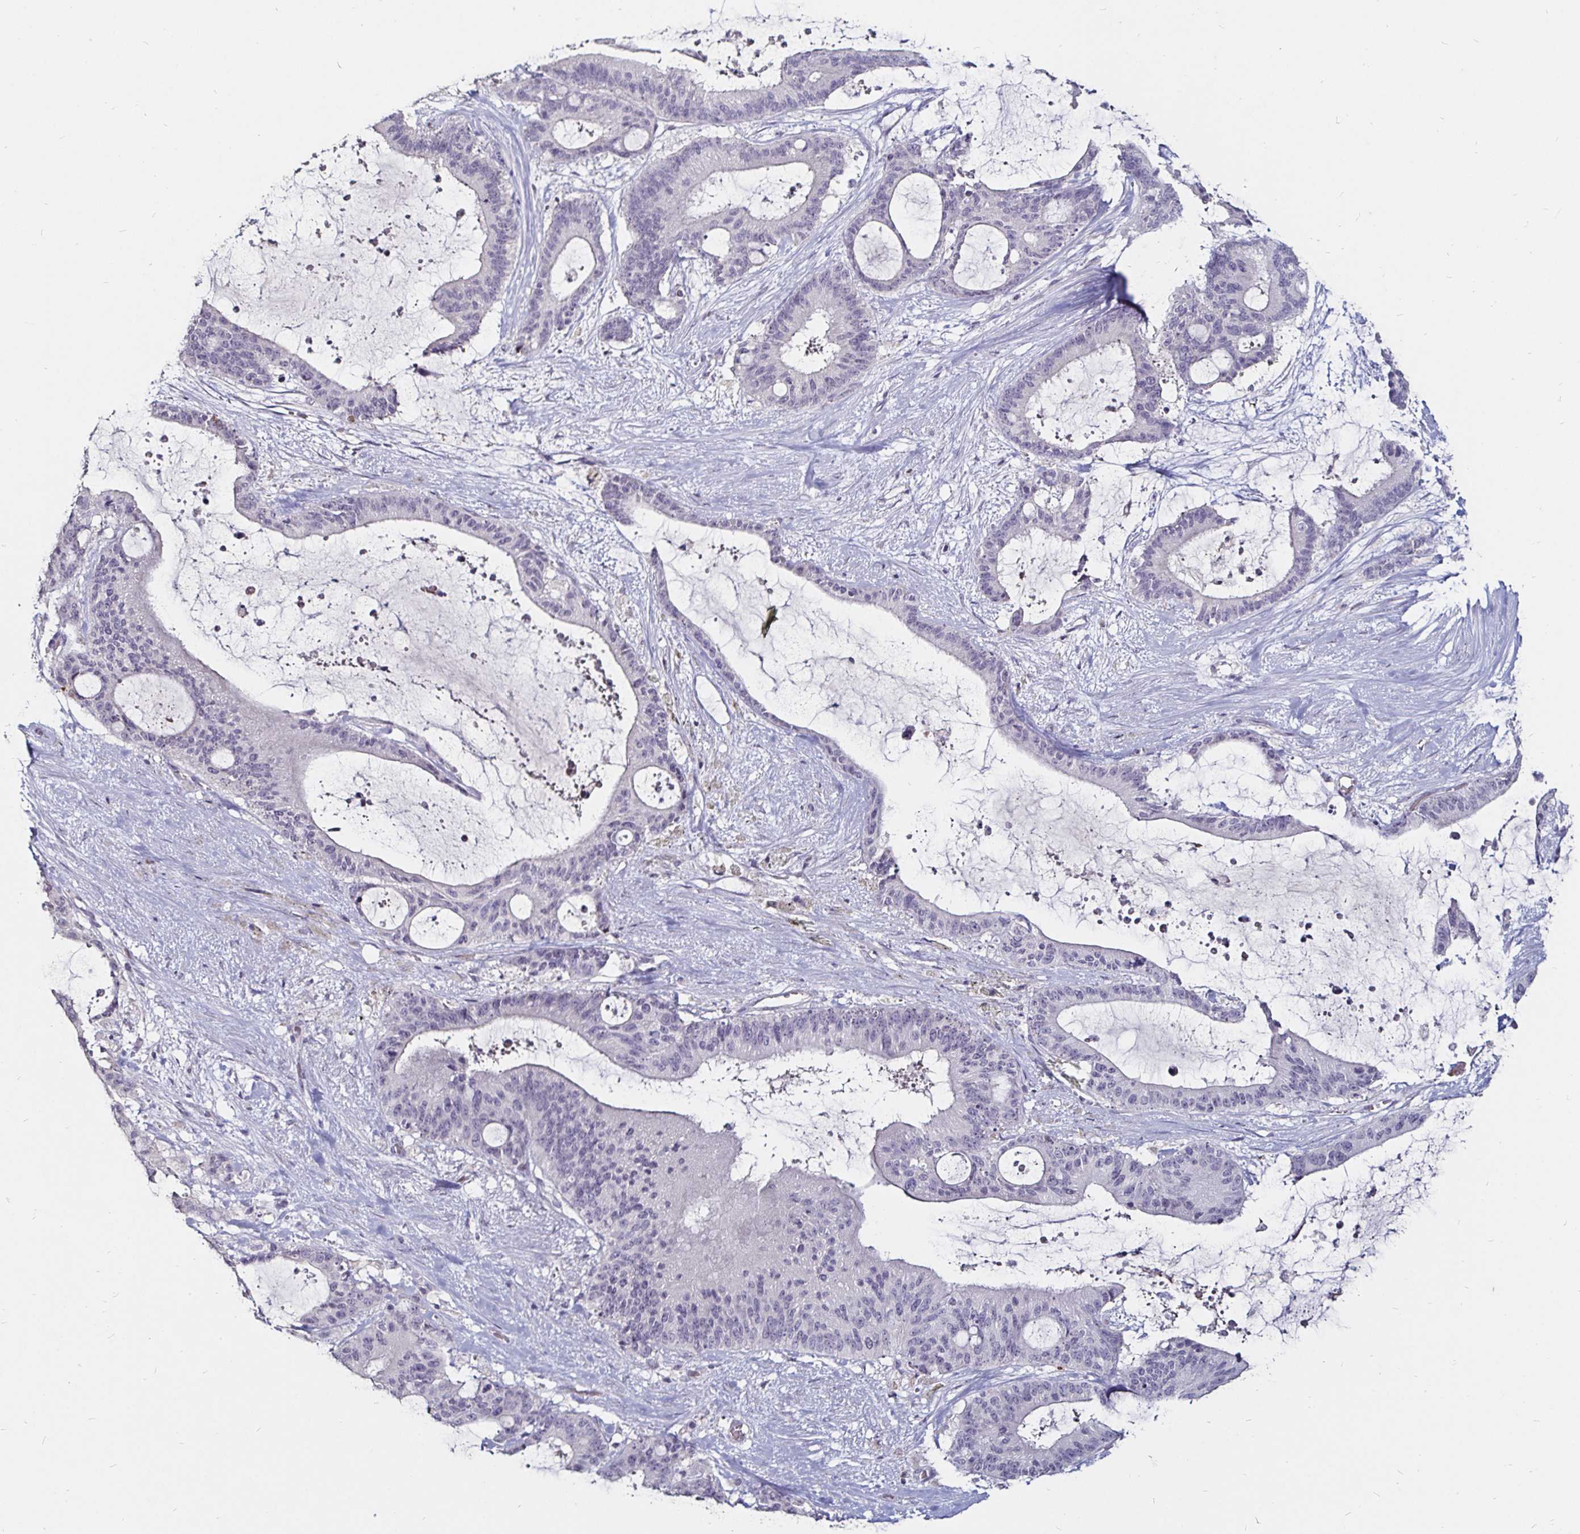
{"staining": {"intensity": "negative", "quantity": "none", "location": "none"}, "tissue": "liver cancer", "cell_type": "Tumor cells", "image_type": "cancer", "snomed": [{"axis": "morphology", "description": "Normal tissue, NOS"}, {"axis": "morphology", "description": "Cholangiocarcinoma"}, {"axis": "topography", "description": "Liver"}, {"axis": "topography", "description": "Peripheral nerve tissue"}], "caption": "Immunohistochemistry (IHC) of liver cancer demonstrates no expression in tumor cells. Nuclei are stained in blue.", "gene": "FAIM2", "patient": {"sex": "female", "age": 73}}